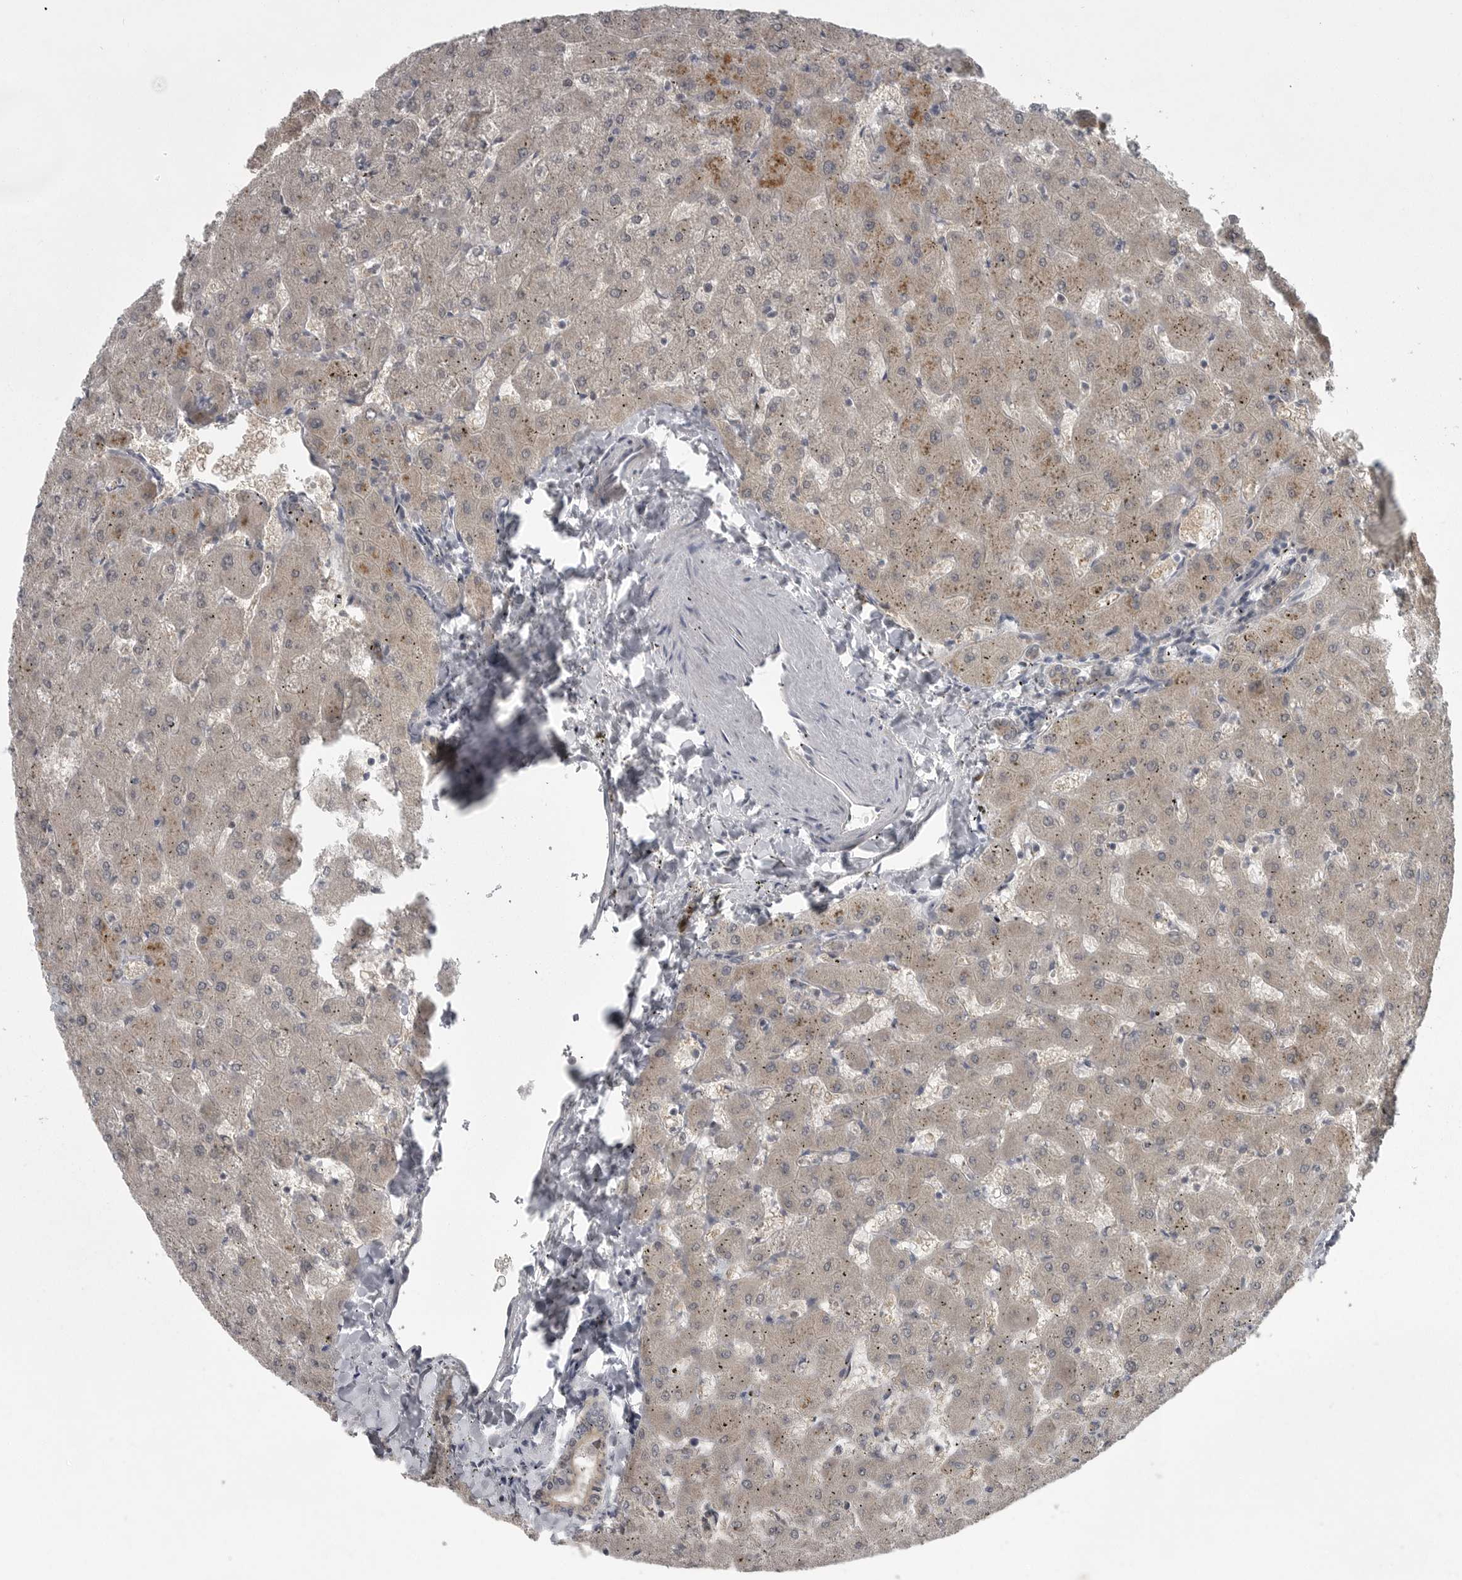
{"staining": {"intensity": "weak", "quantity": "<25%", "location": "cytoplasmic/membranous"}, "tissue": "liver", "cell_type": "Cholangiocytes", "image_type": "normal", "snomed": [{"axis": "morphology", "description": "Normal tissue, NOS"}, {"axis": "topography", "description": "Liver"}], "caption": "A photomicrograph of liver stained for a protein demonstrates no brown staining in cholangiocytes. Nuclei are stained in blue.", "gene": "PHF13", "patient": {"sex": "female", "age": 63}}